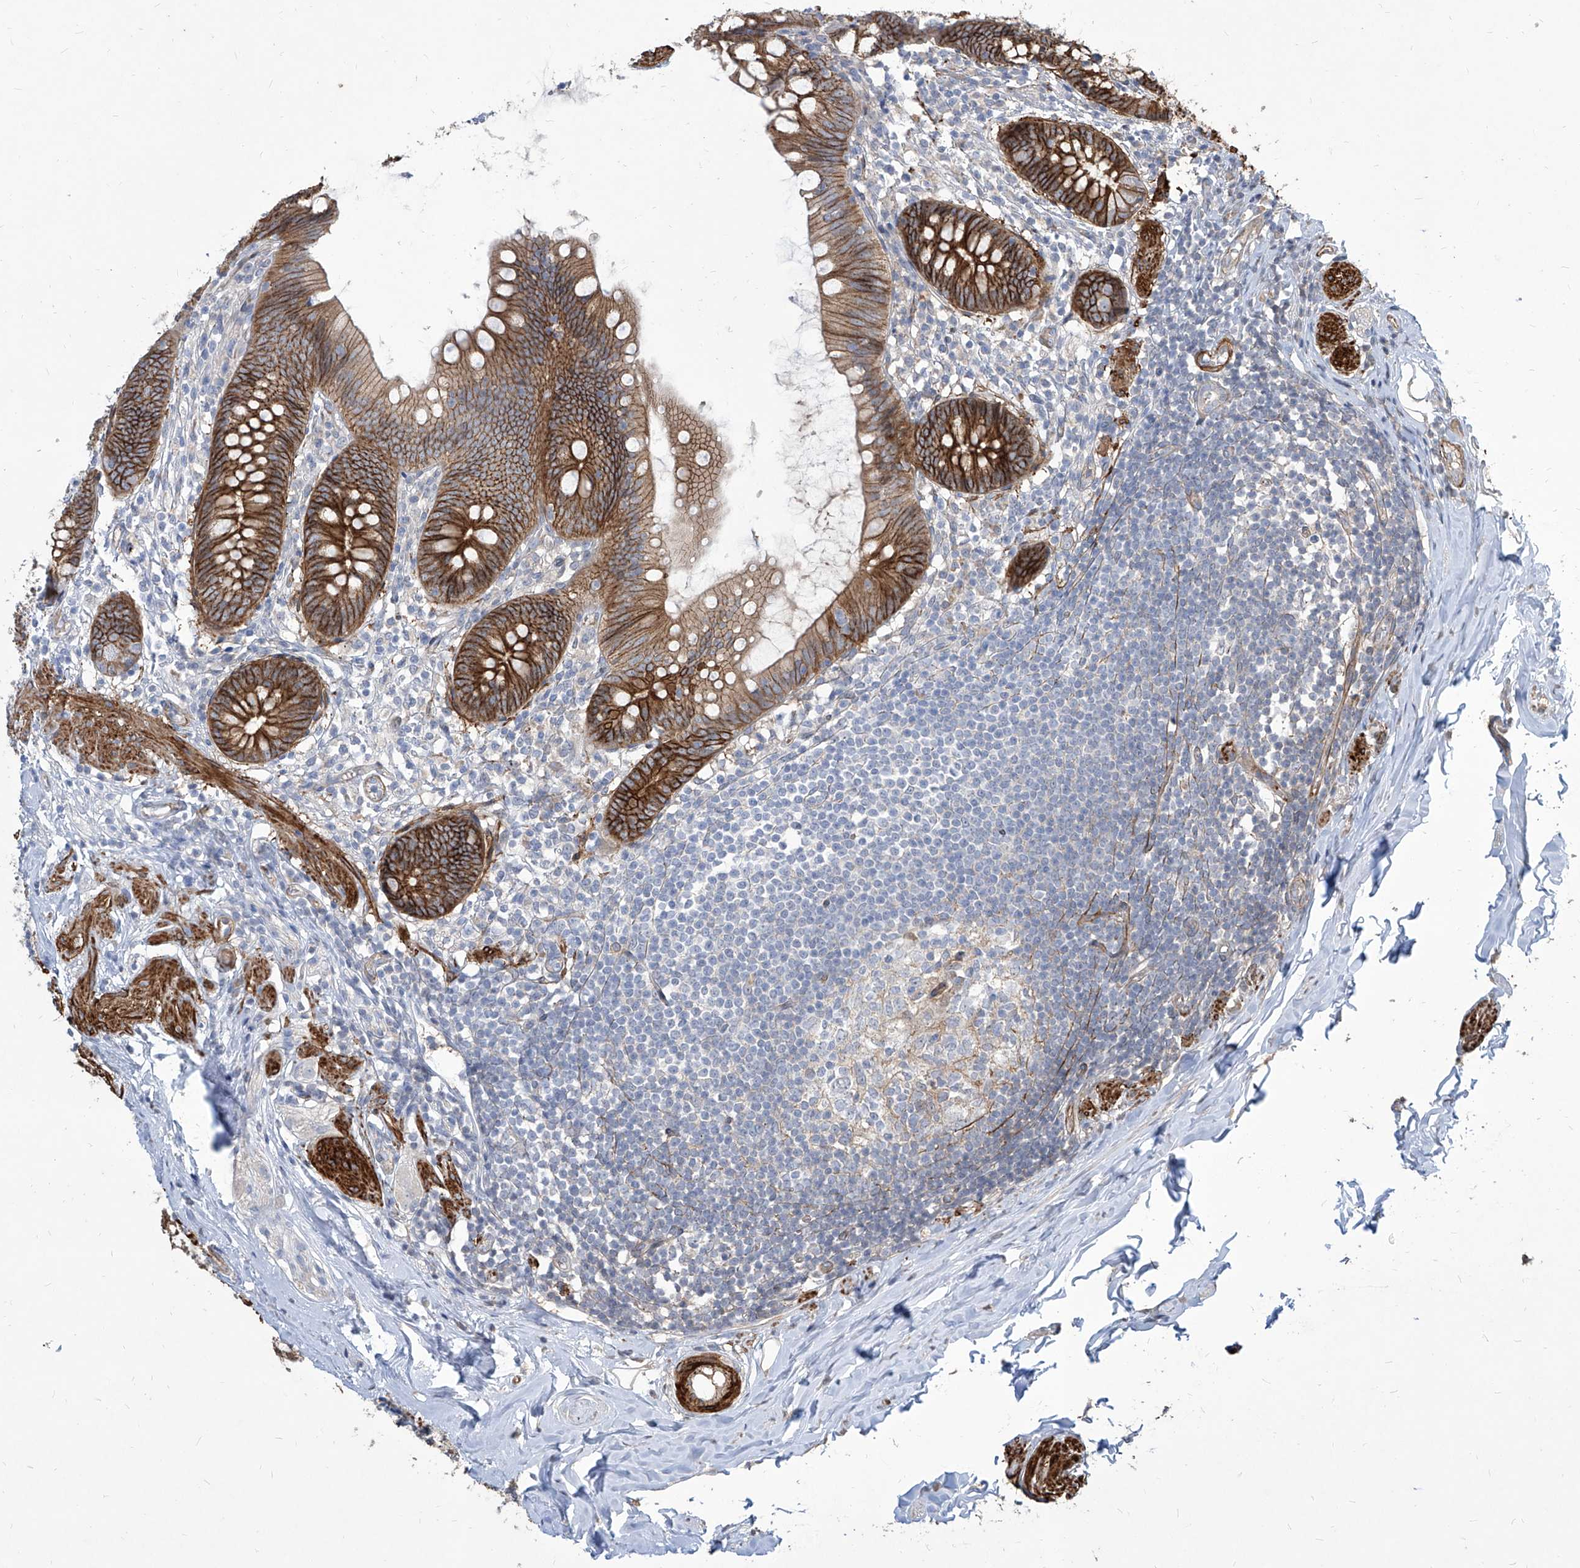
{"staining": {"intensity": "strong", "quantity": ">75%", "location": "cytoplasmic/membranous"}, "tissue": "appendix", "cell_type": "Glandular cells", "image_type": "normal", "snomed": [{"axis": "morphology", "description": "Normal tissue, NOS"}, {"axis": "topography", "description": "Appendix"}], "caption": "Benign appendix displays strong cytoplasmic/membranous staining in approximately >75% of glandular cells The protein of interest is stained brown, and the nuclei are stained in blue (DAB IHC with brightfield microscopy, high magnification)..", "gene": "FAM83B", "patient": {"sex": "female", "age": 62}}